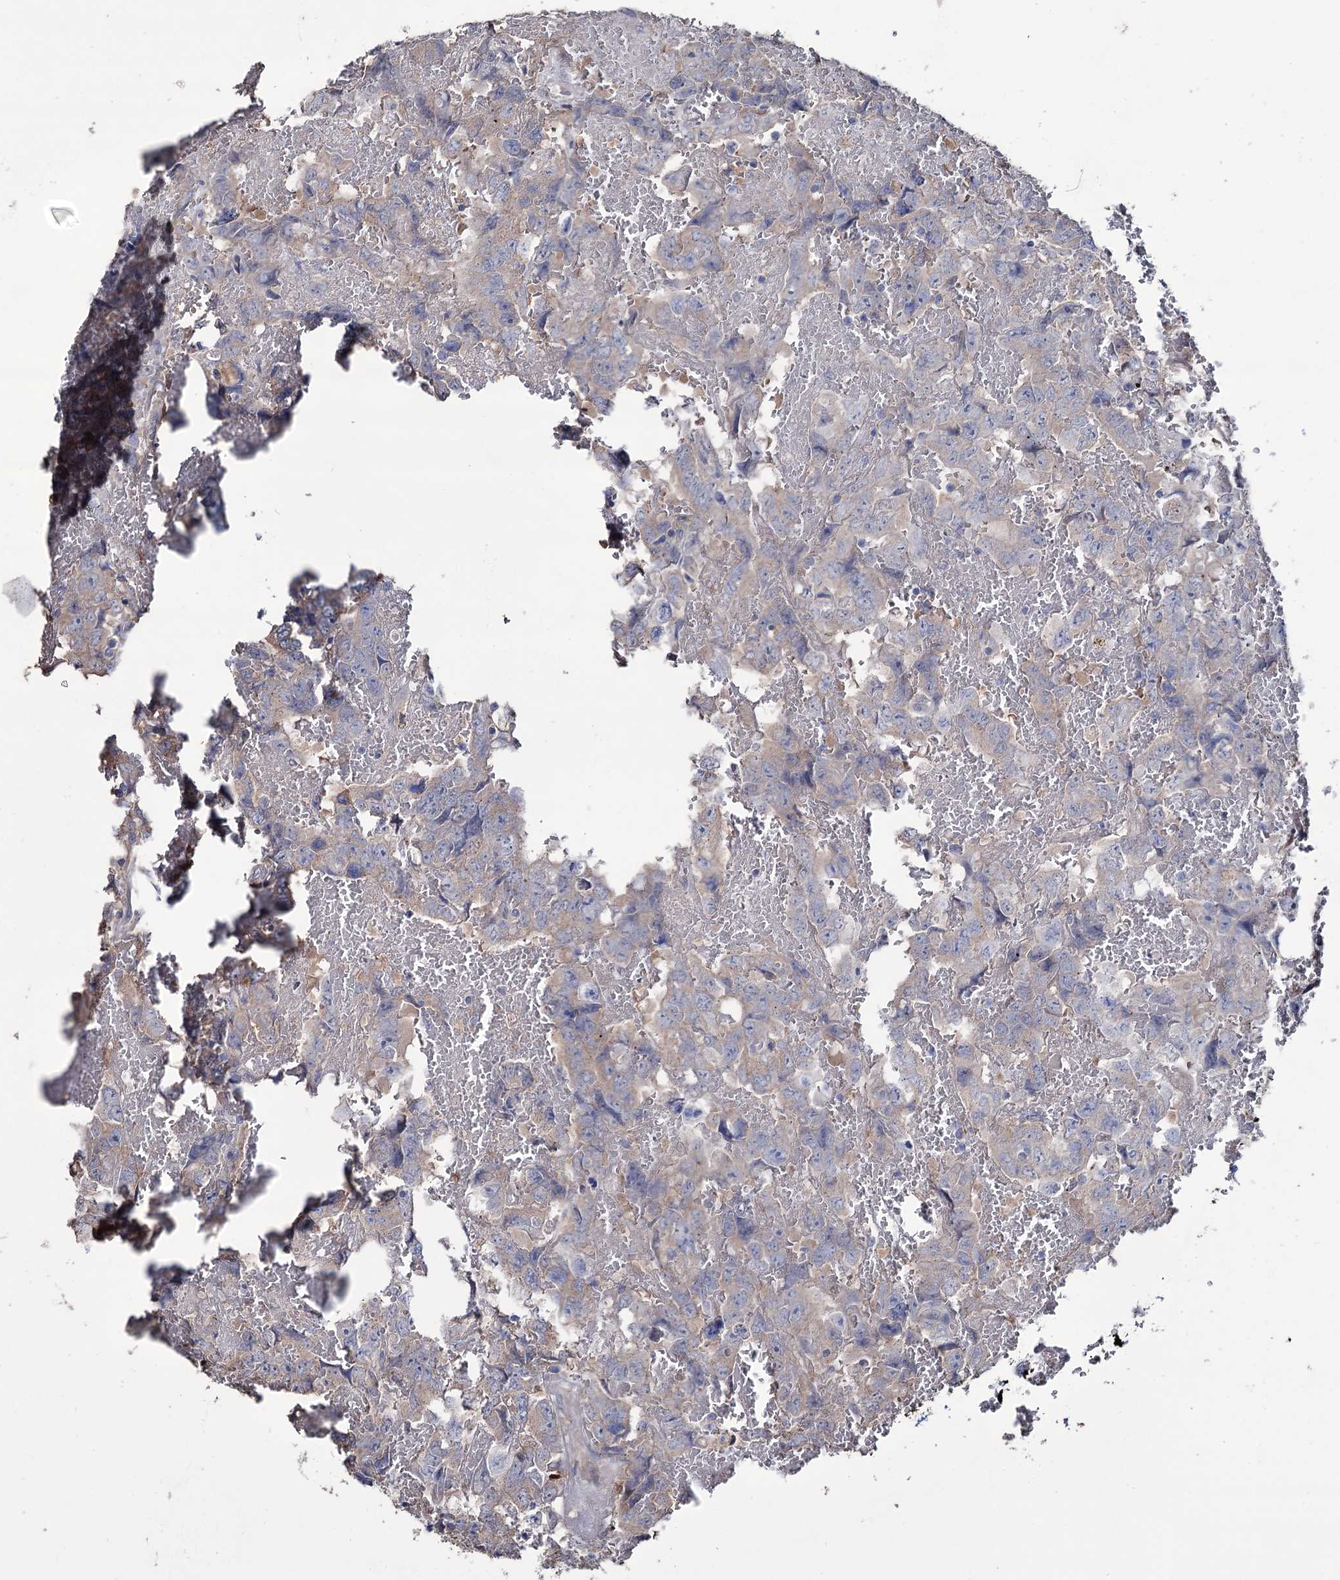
{"staining": {"intensity": "negative", "quantity": "none", "location": "none"}, "tissue": "testis cancer", "cell_type": "Tumor cells", "image_type": "cancer", "snomed": [{"axis": "morphology", "description": "Carcinoma, Embryonal, NOS"}, {"axis": "topography", "description": "Testis"}], "caption": "There is no significant positivity in tumor cells of testis cancer.", "gene": "EPB41L5", "patient": {"sex": "male", "age": 45}}